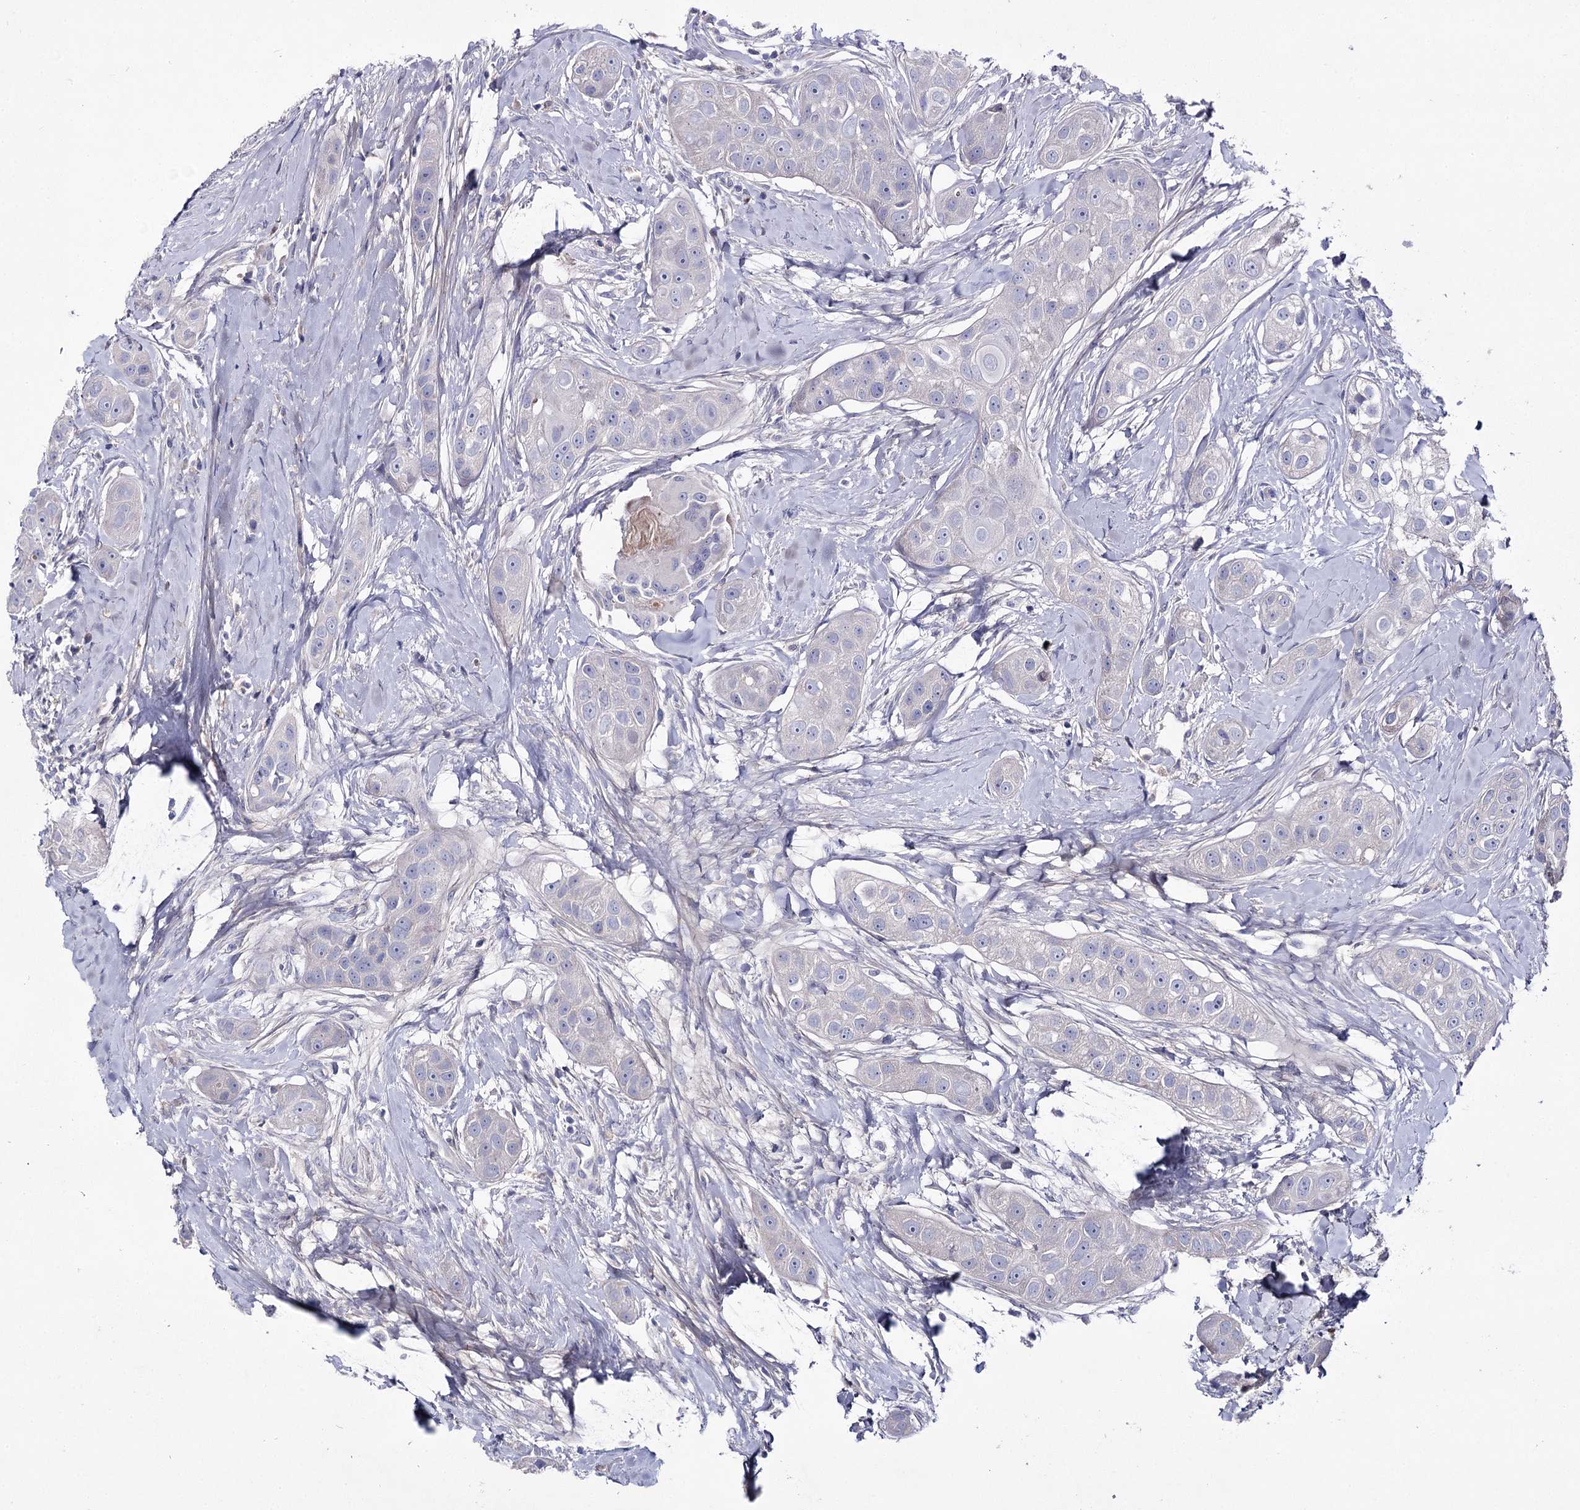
{"staining": {"intensity": "negative", "quantity": "none", "location": "none"}, "tissue": "head and neck cancer", "cell_type": "Tumor cells", "image_type": "cancer", "snomed": [{"axis": "morphology", "description": "Normal tissue, NOS"}, {"axis": "morphology", "description": "Squamous cell carcinoma, NOS"}, {"axis": "topography", "description": "Skeletal muscle"}, {"axis": "topography", "description": "Head-Neck"}], "caption": "Protein analysis of head and neck cancer reveals no significant positivity in tumor cells.", "gene": "NRAP", "patient": {"sex": "male", "age": 51}}